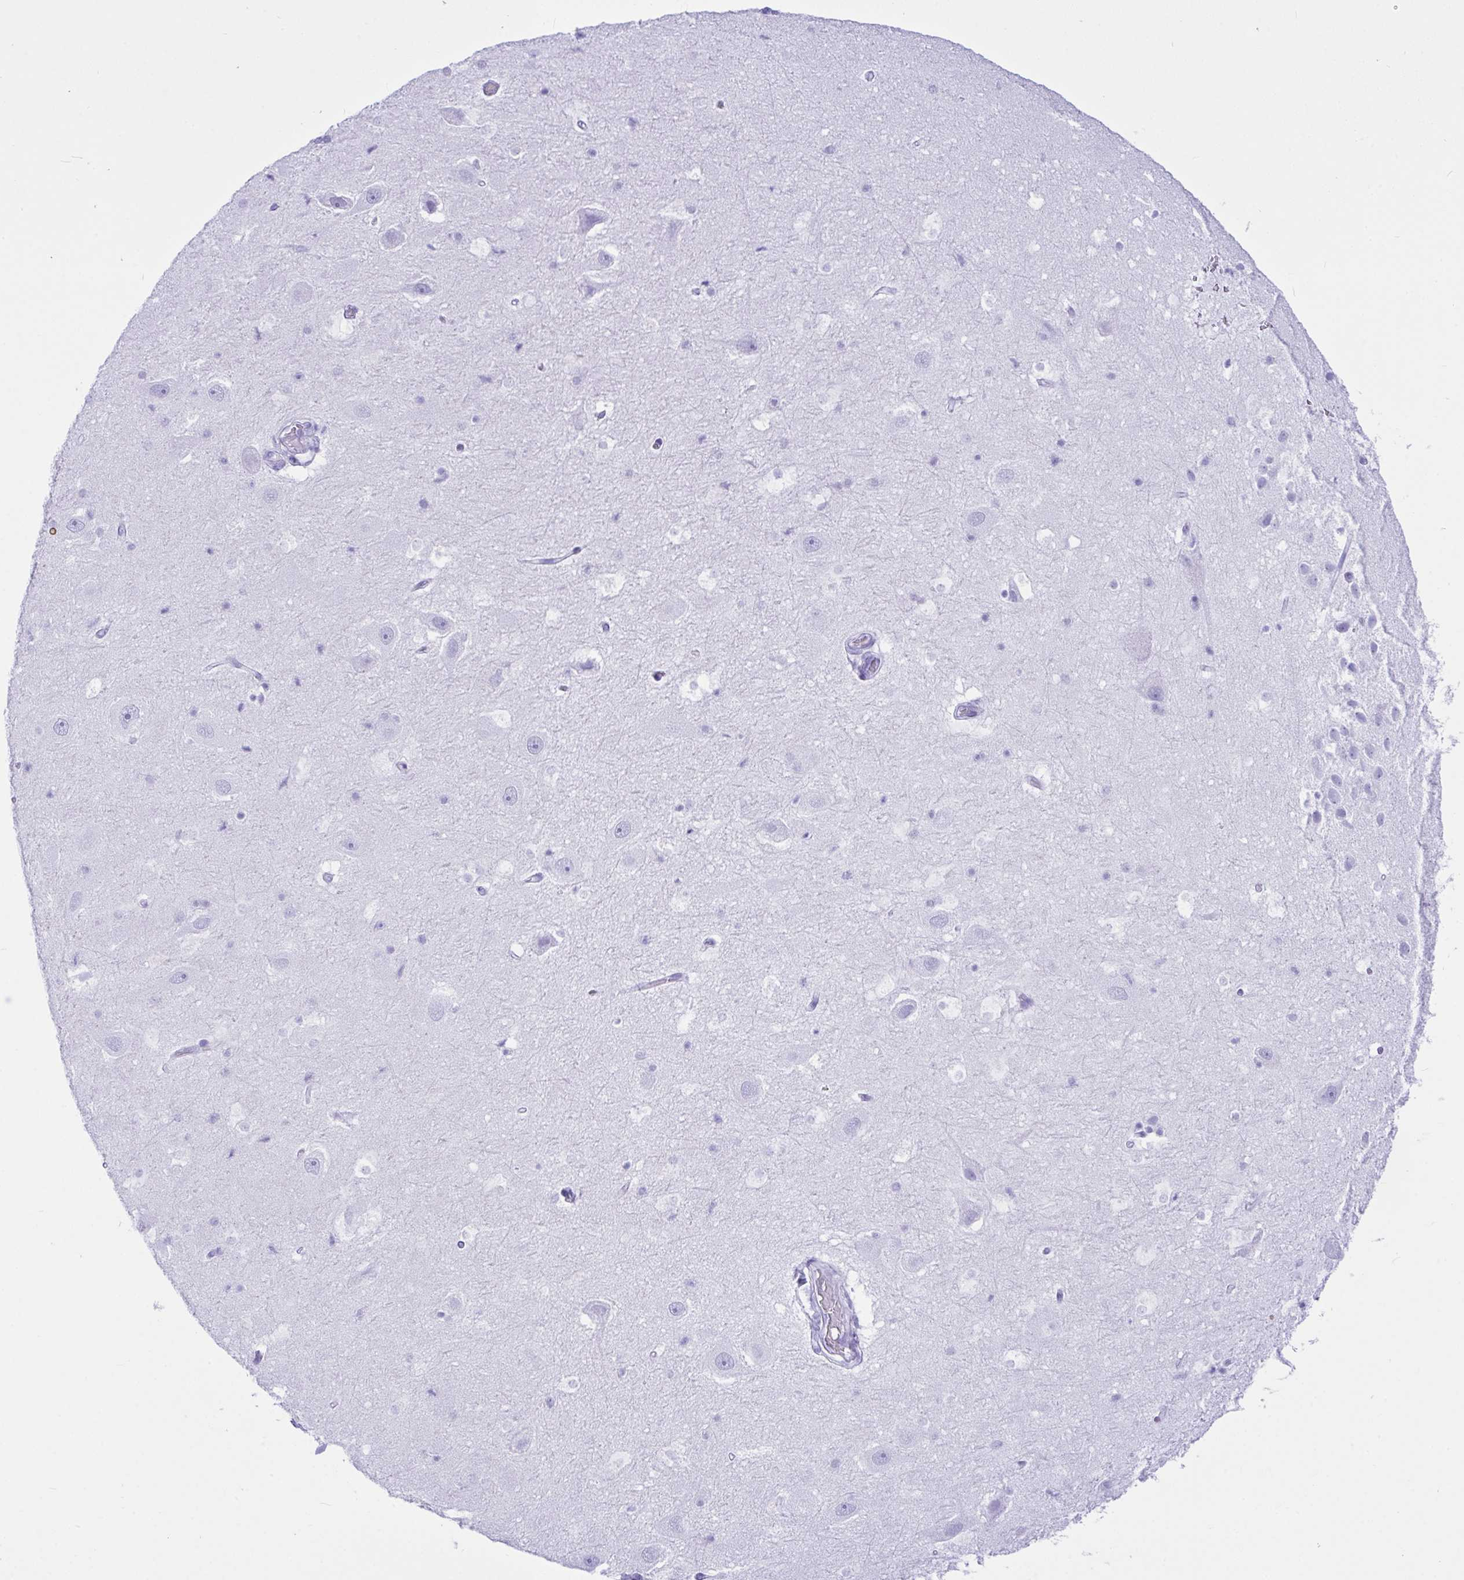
{"staining": {"intensity": "negative", "quantity": "none", "location": "none"}, "tissue": "hippocampus", "cell_type": "Glial cells", "image_type": "normal", "snomed": [{"axis": "morphology", "description": "Normal tissue, NOS"}, {"axis": "topography", "description": "Hippocampus"}], "caption": "High power microscopy image of an immunohistochemistry micrograph of unremarkable hippocampus, revealing no significant positivity in glial cells.", "gene": "BEST4", "patient": {"sex": "male", "age": 26}}